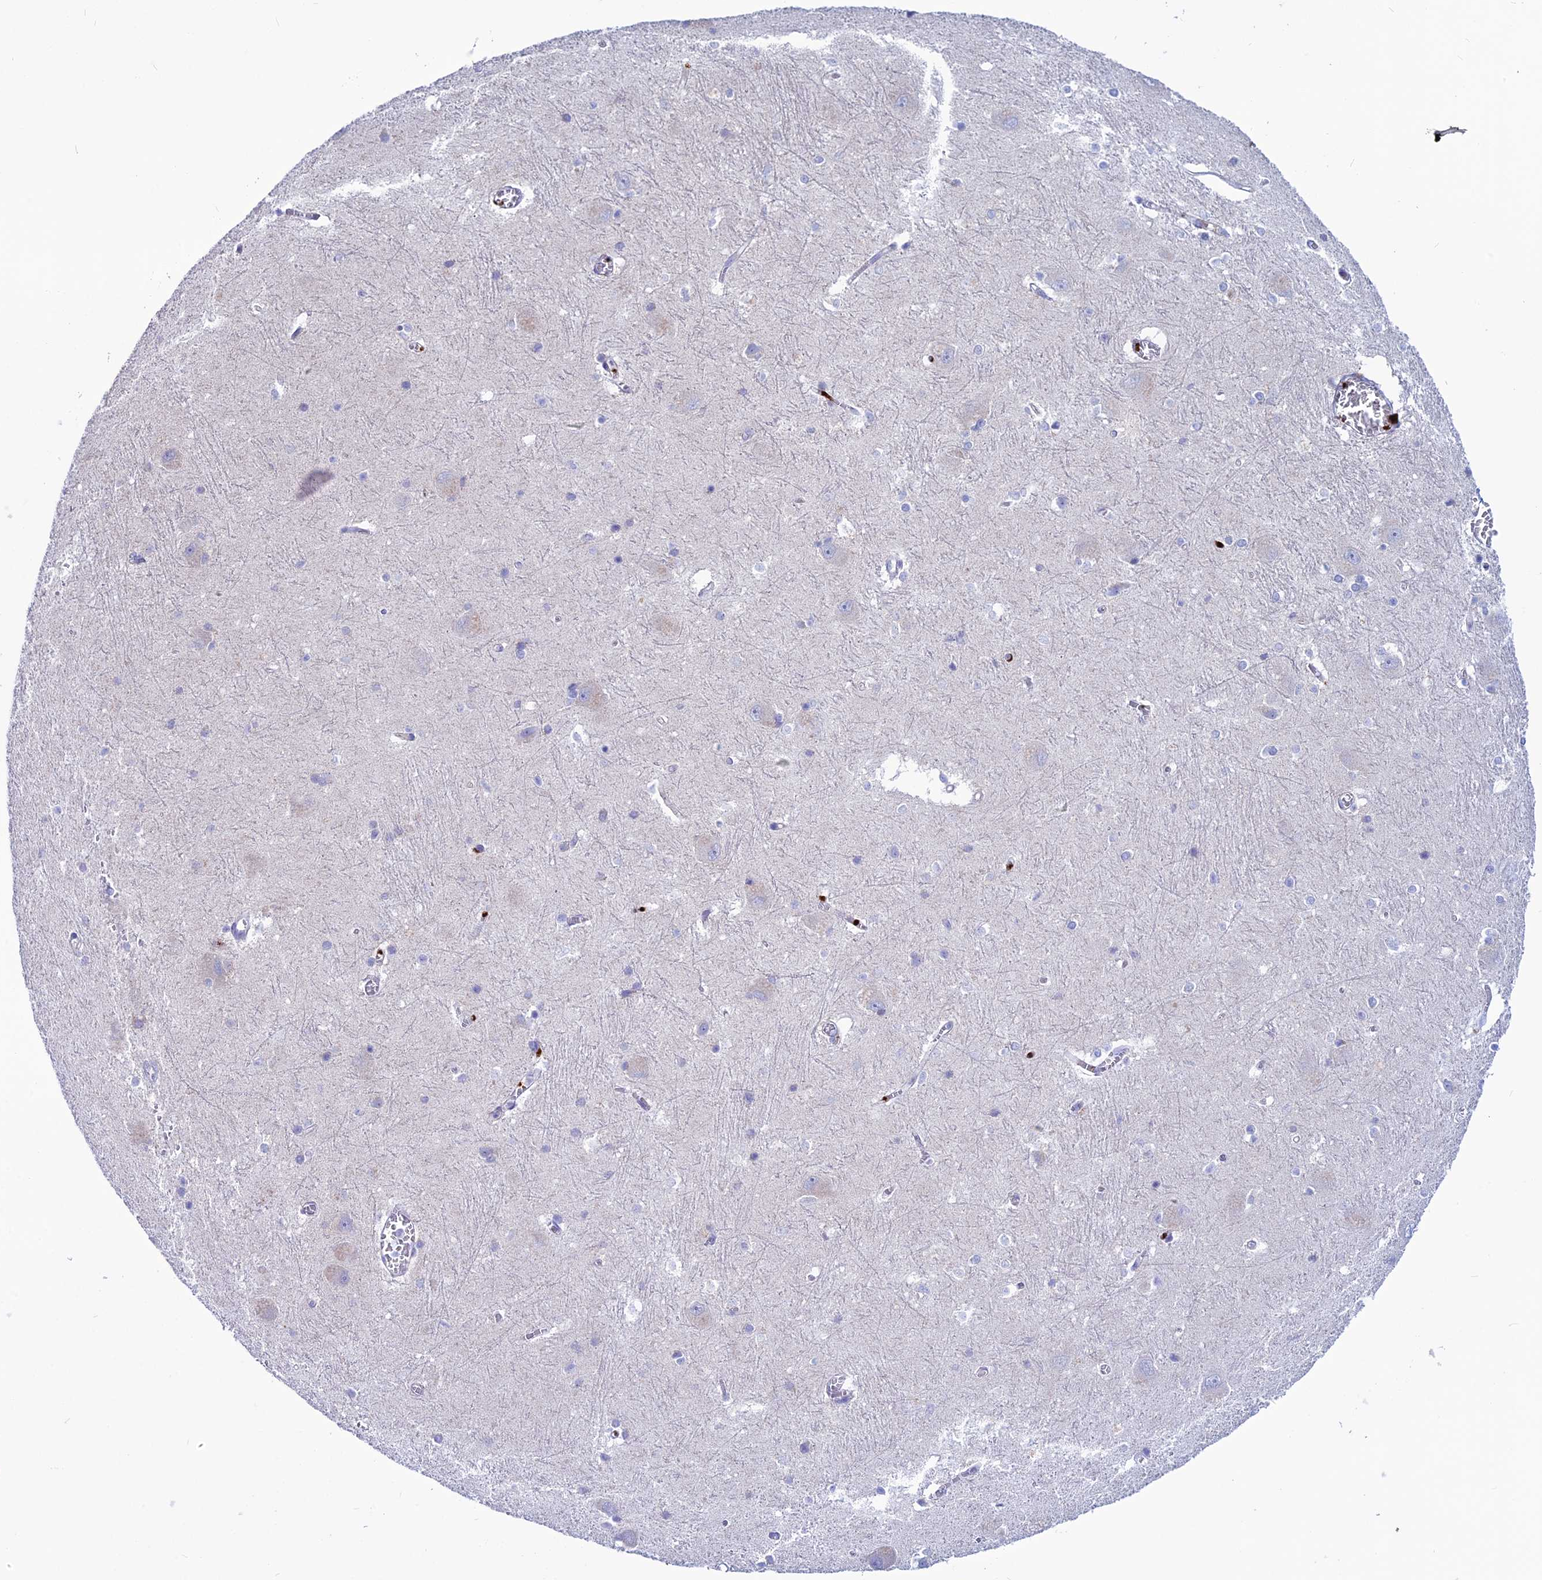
{"staining": {"intensity": "negative", "quantity": "none", "location": "none"}, "tissue": "caudate", "cell_type": "Glial cells", "image_type": "normal", "snomed": [{"axis": "morphology", "description": "Normal tissue, NOS"}, {"axis": "topography", "description": "Lateral ventricle wall"}], "caption": "Photomicrograph shows no significant protein expression in glial cells of unremarkable caudate. The staining is performed using DAB (3,3'-diaminobenzidine) brown chromogen with nuclei counter-stained in using hematoxylin.", "gene": "C21orf140", "patient": {"sex": "male", "age": 37}}